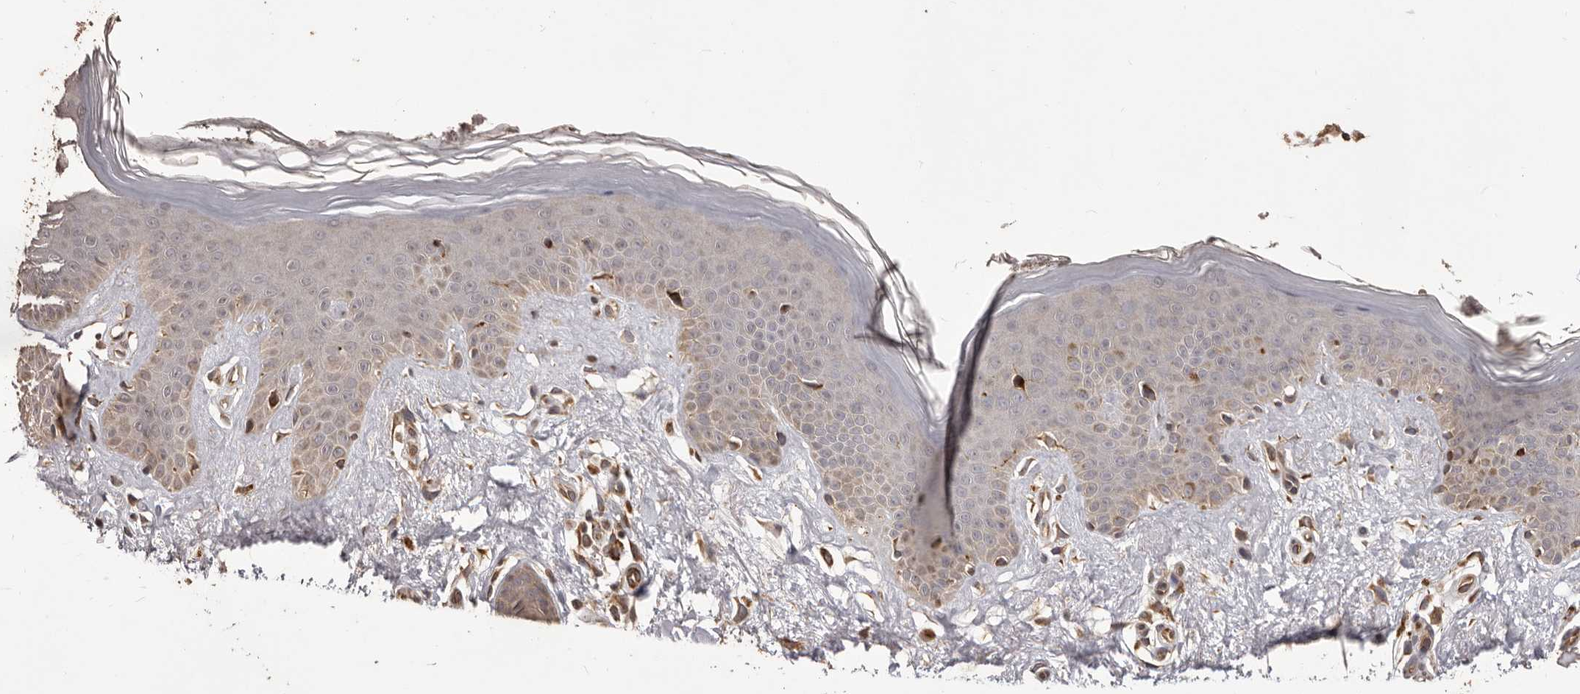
{"staining": {"intensity": "moderate", "quantity": ">75%", "location": "cytoplasmic/membranous"}, "tissue": "skin", "cell_type": "Fibroblasts", "image_type": "normal", "snomed": [{"axis": "morphology", "description": "Normal tissue, NOS"}, {"axis": "topography", "description": "Skin"}], "caption": "A medium amount of moderate cytoplasmic/membranous expression is seen in about >75% of fibroblasts in benign skin.", "gene": "QRSL1", "patient": {"sex": "female", "age": 64}}